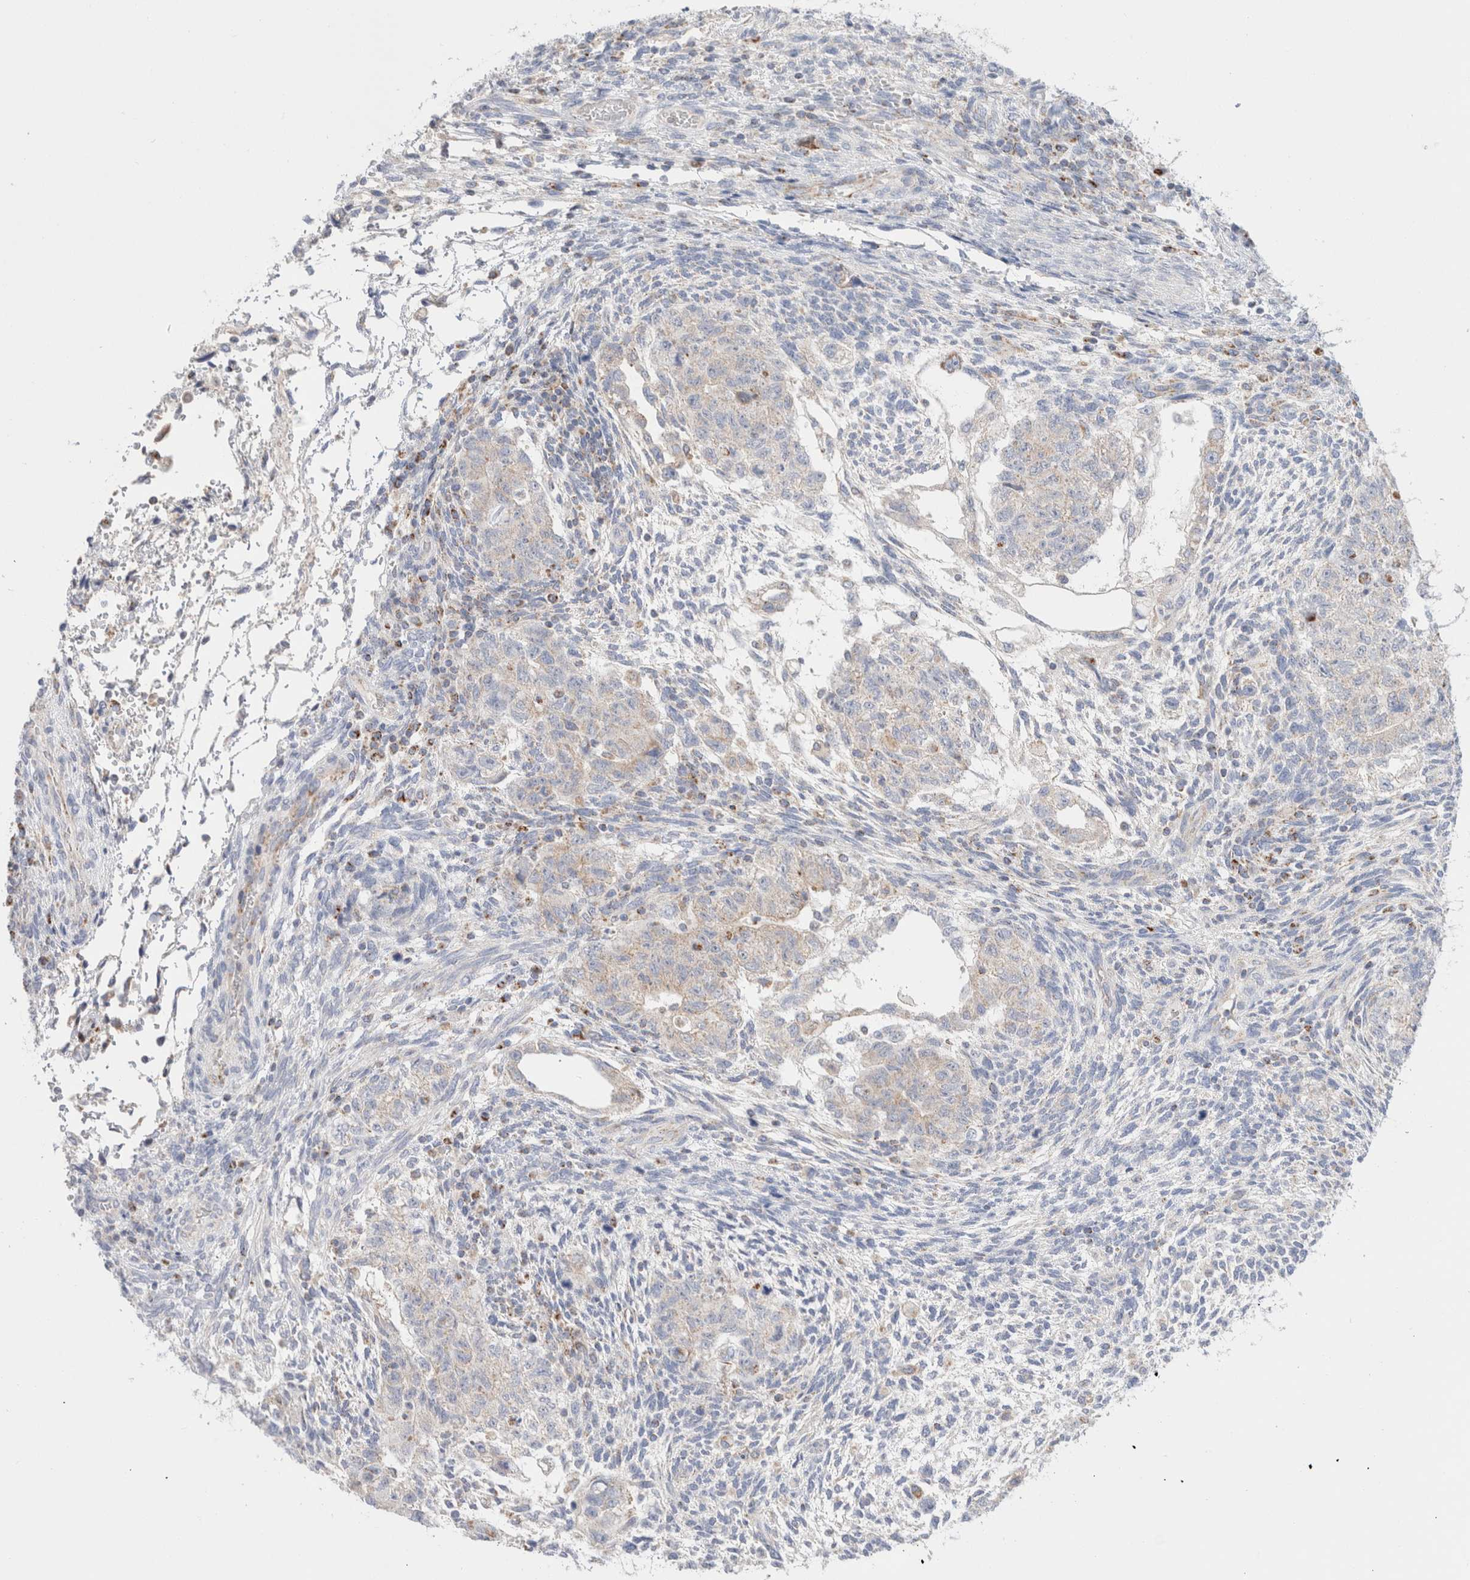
{"staining": {"intensity": "negative", "quantity": "none", "location": "none"}, "tissue": "testis cancer", "cell_type": "Tumor cells", "image_type": "cancer", "snomed": [{"axis": "morphology", "description": "Normal tissue, NOS"}, {"axis": "morphology", "description": "Carcinoma, Embryonal, NOS"}, {"axis": "topography", "description": "Testis"}], "caption": "This is a image of immunohistochemistry (IHC) staining of testis embryonal carcinoma, which shows no staining in tumor cells. (DAB (3,3'-diaminobenzidine) immunohistochemistry, high magnification).", "gene": "ATP6V1C1", "patient": {"sex": "male", "age": 36}}